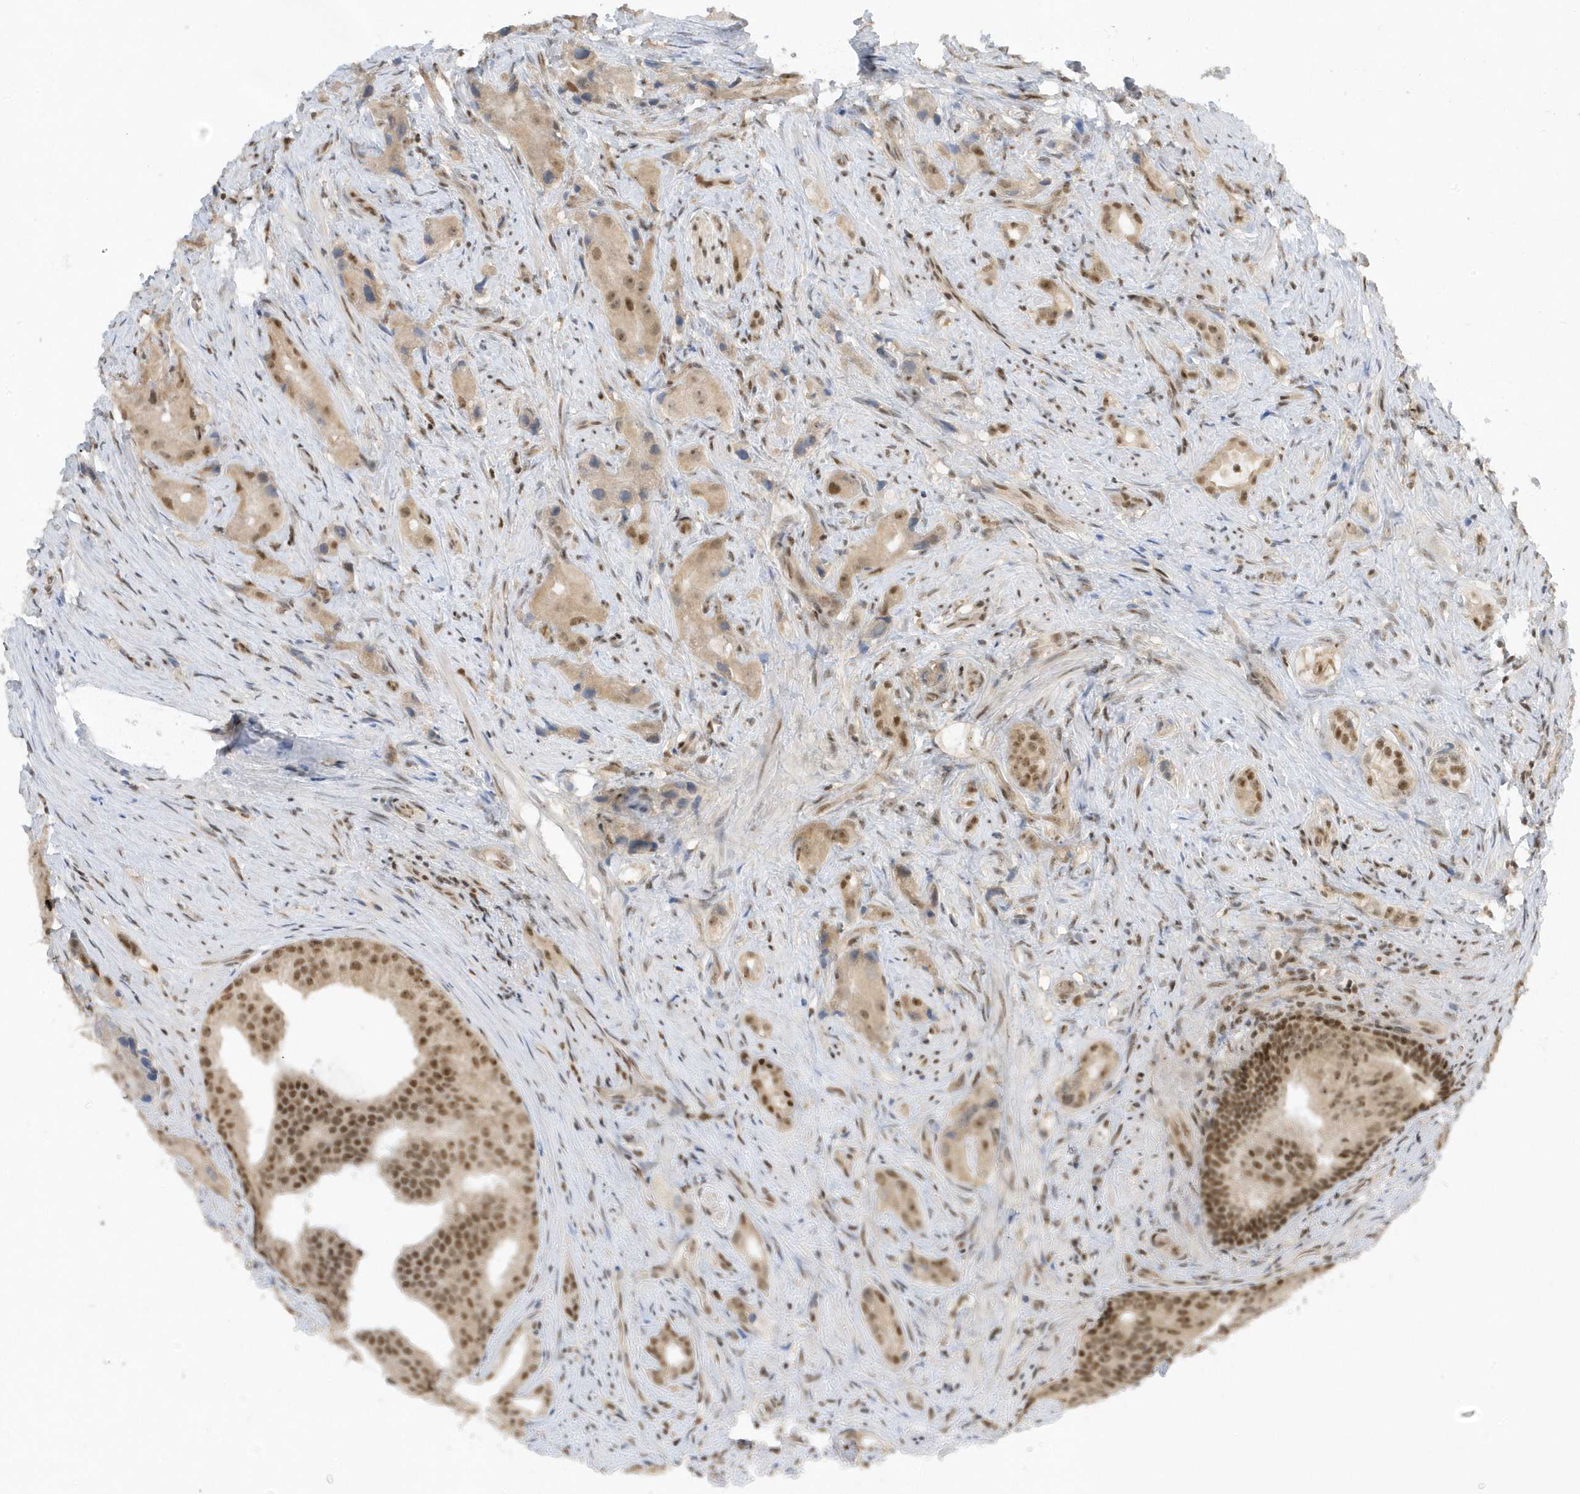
{"staining": {"intensity": "moderate", "quantity": ">75%", "location": "nuclear"}, "tissue": "prostate cancer", "cell_type": "Tumor cells", "image_type": "cancer", "snomed": [{"axis": "morphology", "description": "Adenocarcinoma, Low grade"}, {"axis": "topography", "description": "Prostate"}], "caption": "Brown immunohistochemical staining in prostate cancer (adenocarcinoma (low-grade)) exhibits moderate nuclear staining in about >75% of tumor cells. The protein of interest is stained brown, and the nuclei are stained in blue (DAB IHC with brightfield microscopy, high magnification).", "gene": "ZNF740", "patient": {"sex": "male", "age": 71}}